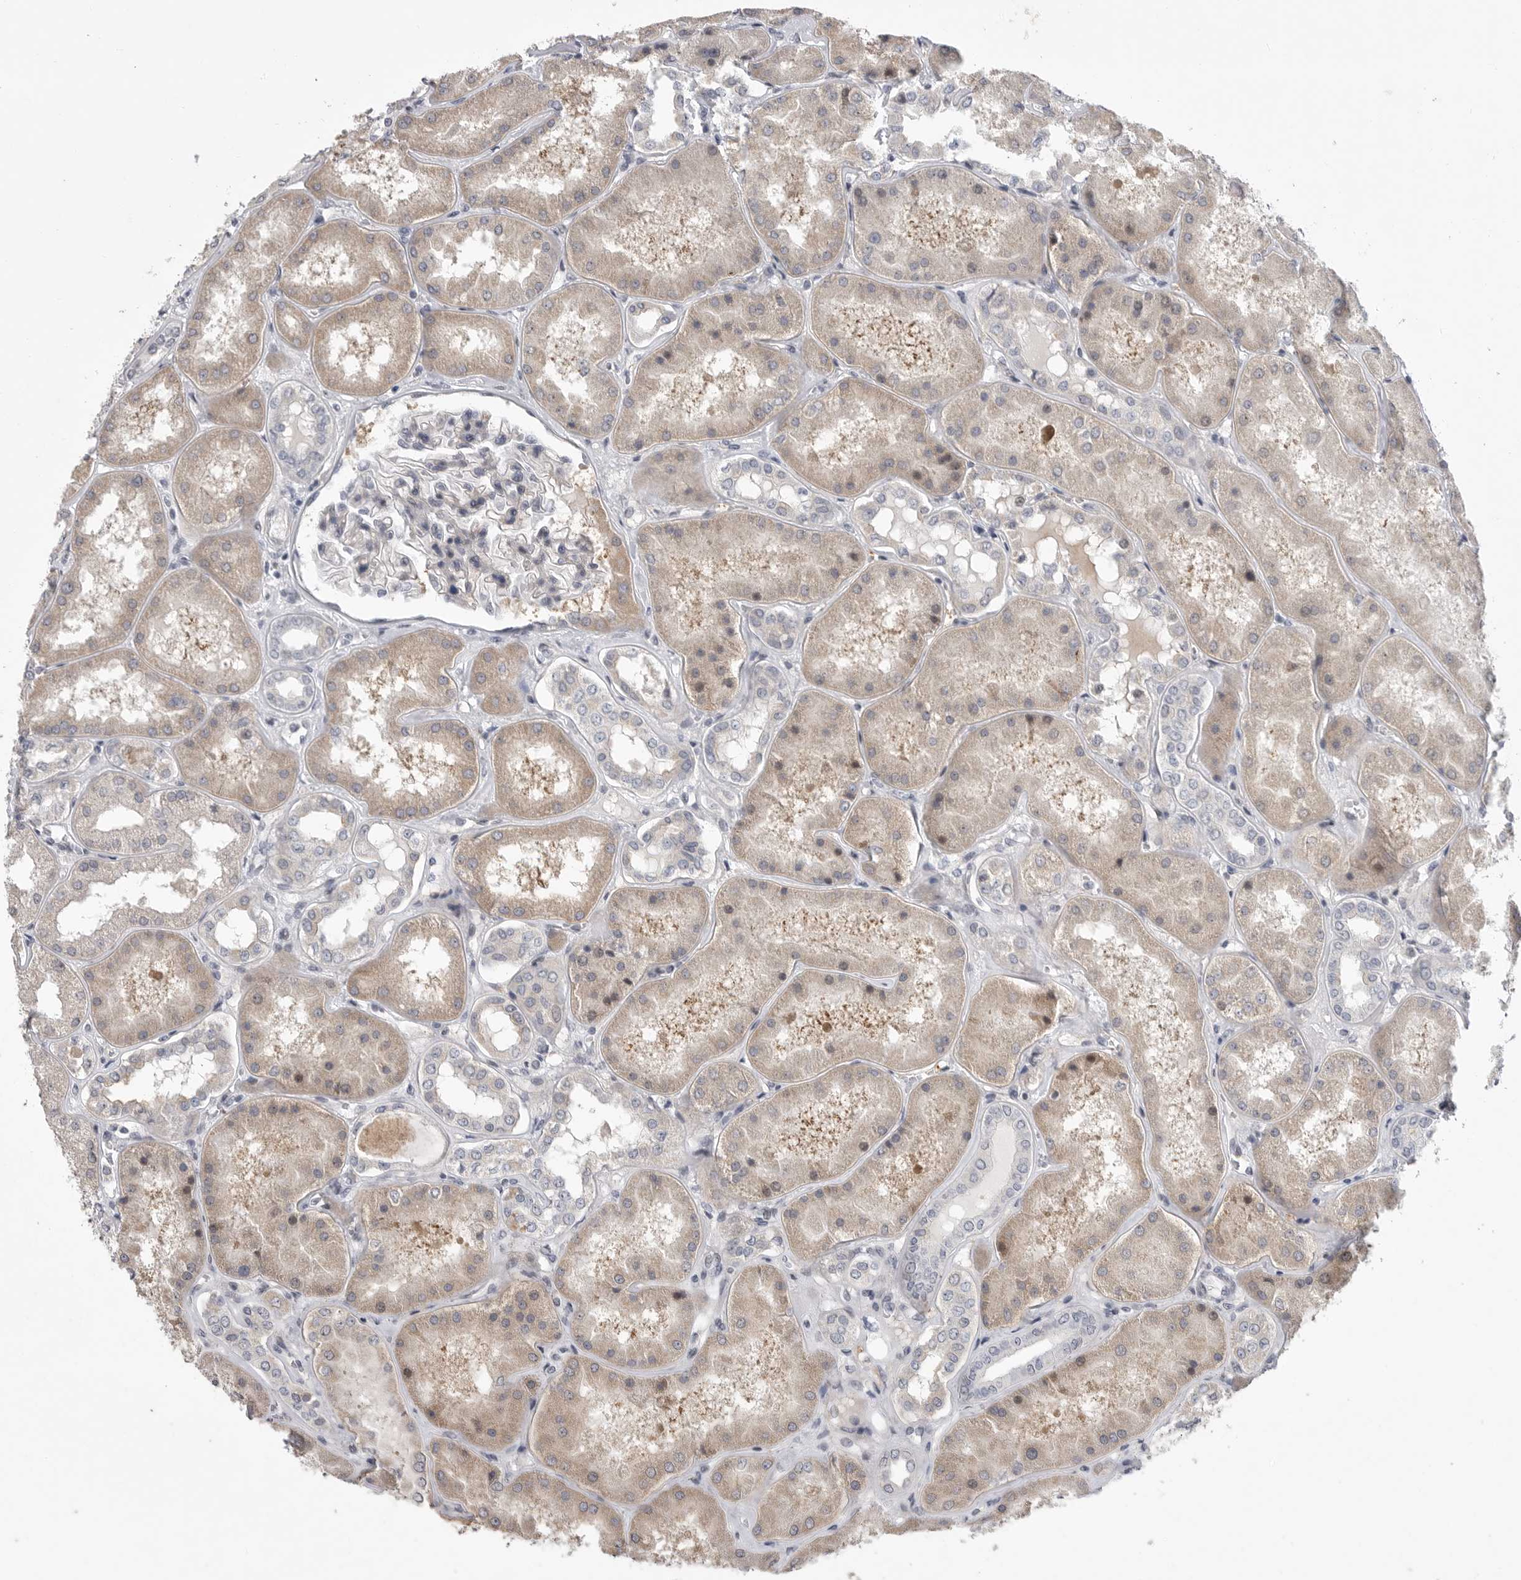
{"staining": {"intensity": "negative", "quantity": "none", "location": "none"}, "tissue": "kidney", "cell_type": "Cells in glomeruli", "image_type": "normal", "snomed": [{"axis": "morphology", "description": "Normal tissue, NOS"}, {"axis": "topography", "description": "Kidney"}], "caption": "Immunohistochemistry (IHC) of unremarkable human kidney displays no staining in cells in glomeruli.", "gene": "FBXO43", "patient": {"sex": "female", "age": 56}}